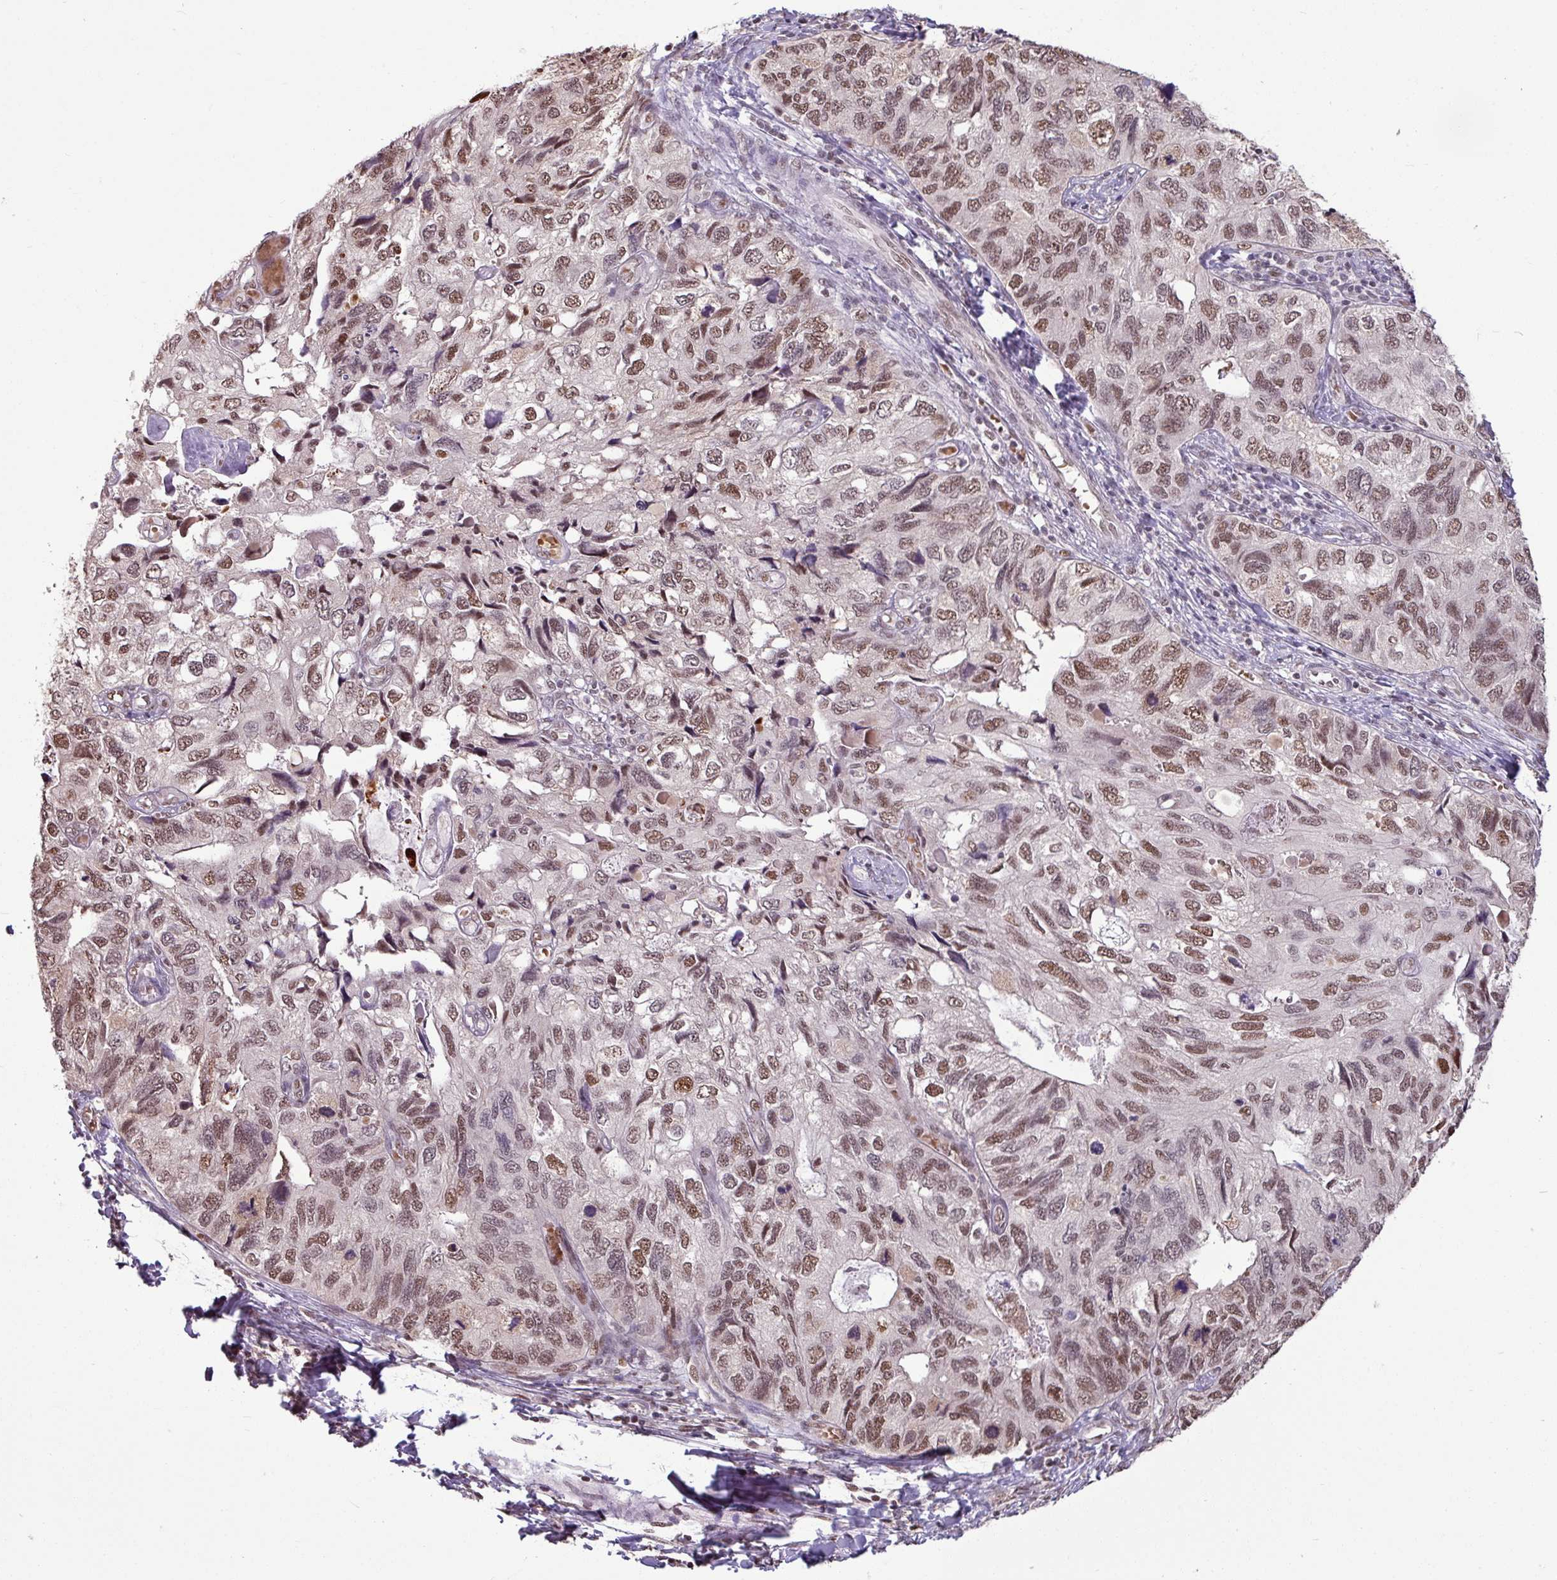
{"staining": {"intensity": "moderate", "quantity": "25%-75%", "location": "nuclear"}, "tissue": "endometrial cancer", "cell_type": "Tumor cells", "image_type": "cancer", "snomed": [{"axis": "morphology", "description": "Carcinoma, NOS"}, {"axis": "topography", "description": "Uterus"}], "caption": "Protein expression analysis of endometrial cancer exhibits moderate nuclear positivity in about 25%-75% of tumor cells.", "gene": "TDG", "patient": {"sex": "female", "age": 76}}